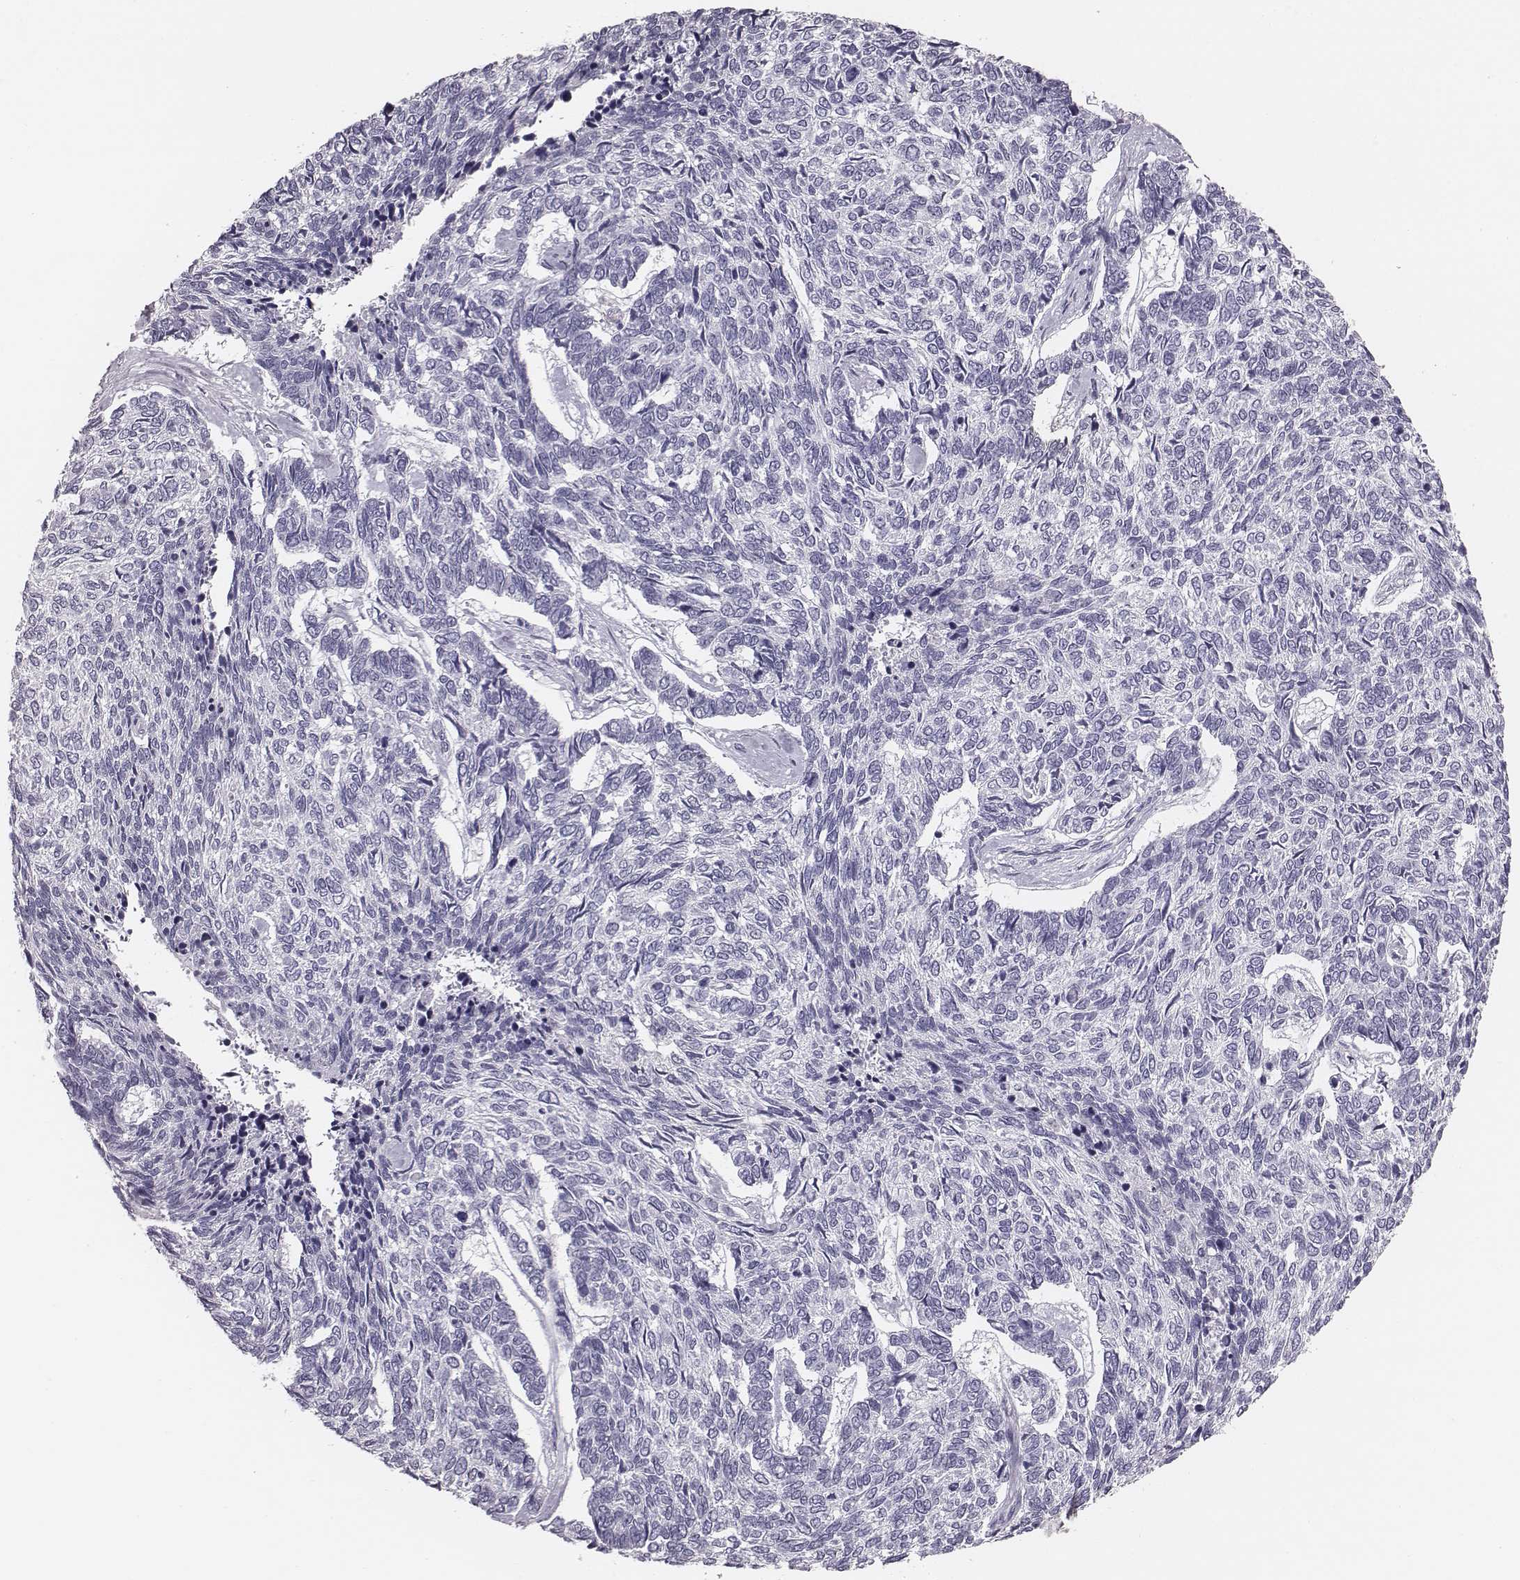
{"staining": {"intensity": "negative", "quantity": "none", "location": "none"}, "tissue": "skin cancer", "cell_type": "Tumor cells", "image_type": "cancer", "snomed": [{"axis": "morphology", "description": "Basal cell carcinoma"}, {"axis": "topography", "description": "Skin"}], "caption": "Photomicrograph shows no significant protein staining in tumor cells of skin cancer.", "gene": "CACNG4", "patient": {"sex": "female", "age": 65}}